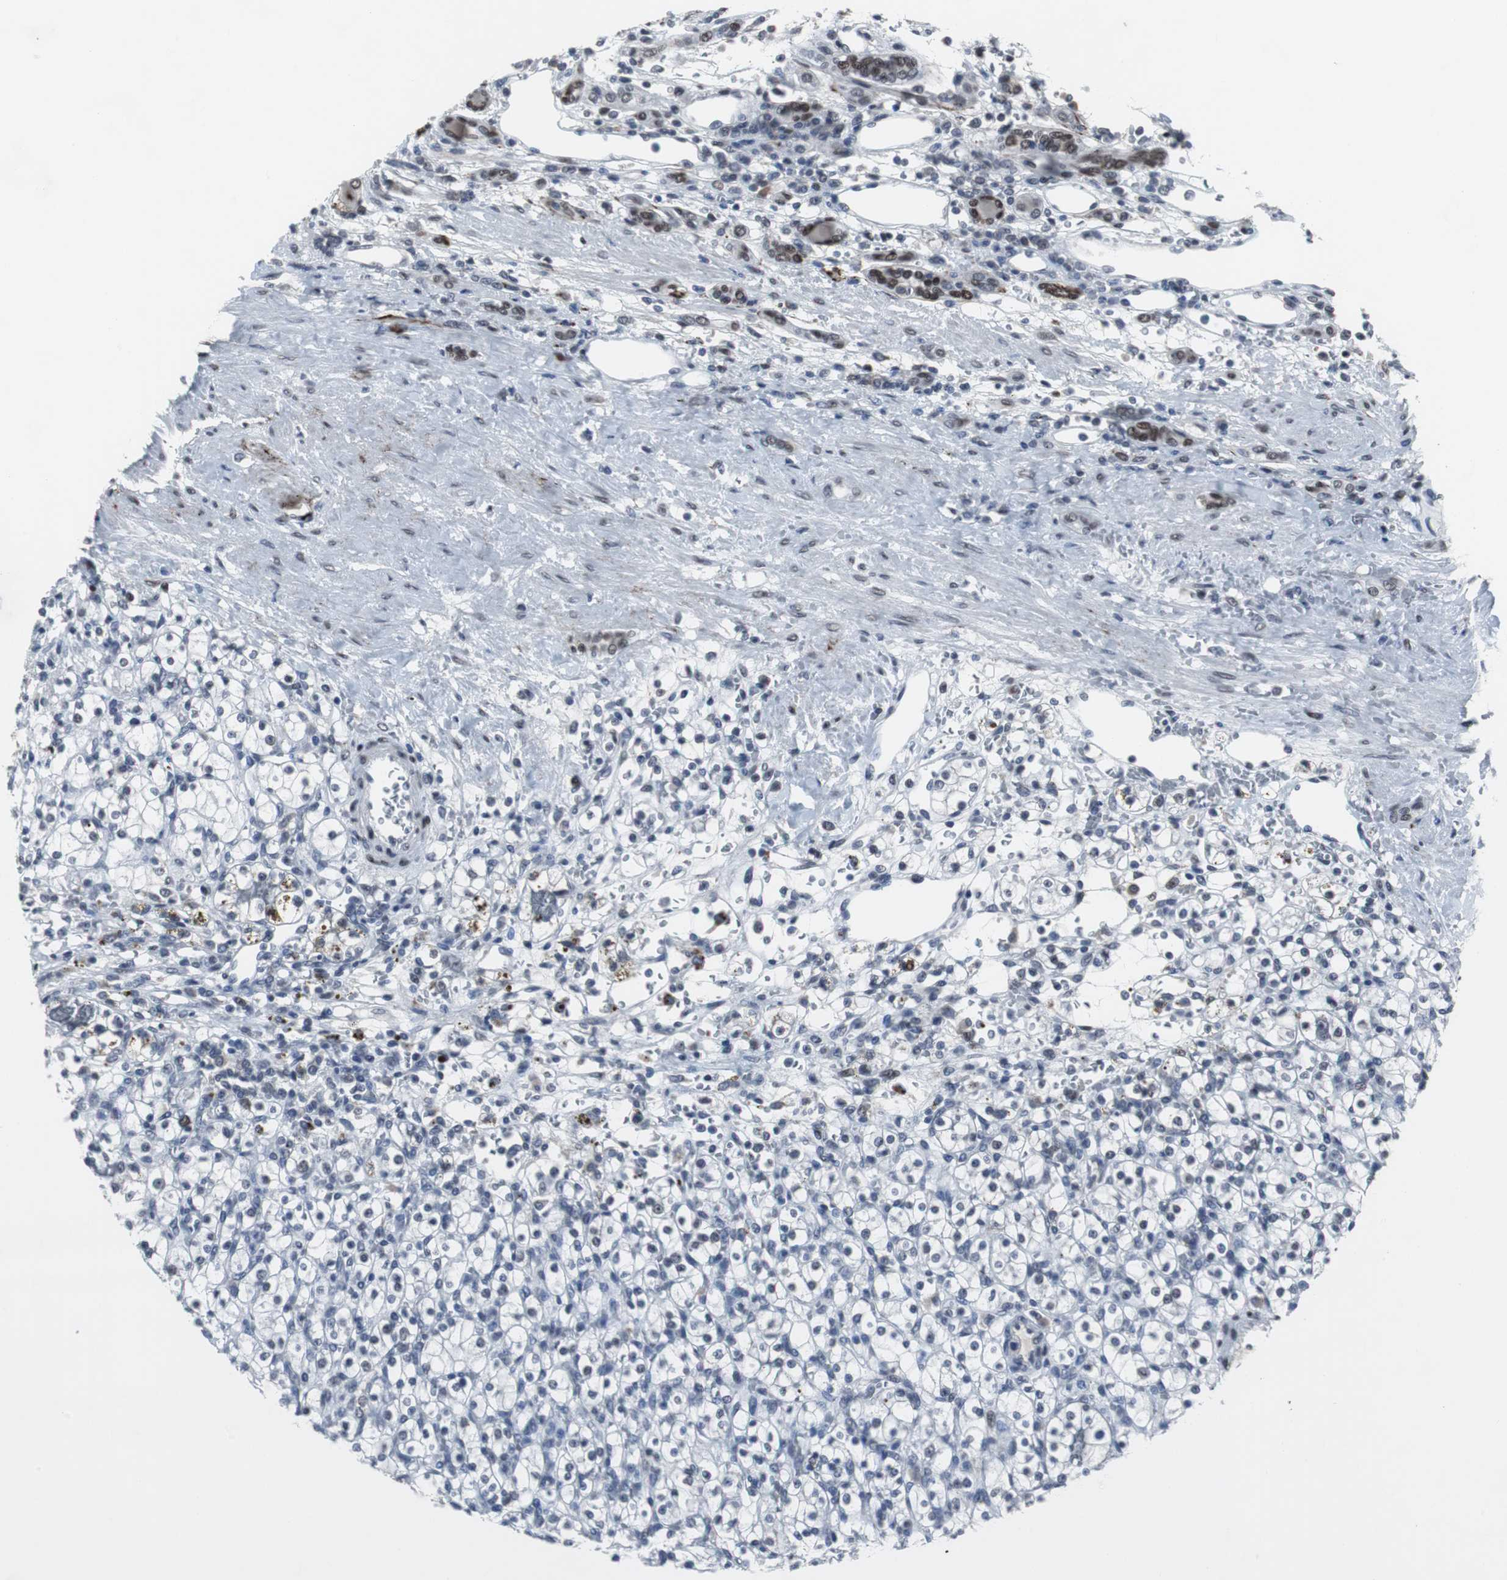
{"staining": {"intensity": "negative", "quantity": "none", "location": "none"}, "tissue": "renal cancer", "cell_type": "Tumor cells", "image_type": "cancer", "snomed": [{"axis": "morphology", "description": "Normal tissue, NOS"}, {"axis": "morphology", "description": "Adenocarcinoma, NOS"}, {"axis": "topography", "description": "Kidney"}], "caption": "A micrograph of human renal cancer (adenocarcinoma) is negative for staining in tumor cells.", "gene": "FOXP4", "patient": {"sex": "female", "age": 55}}